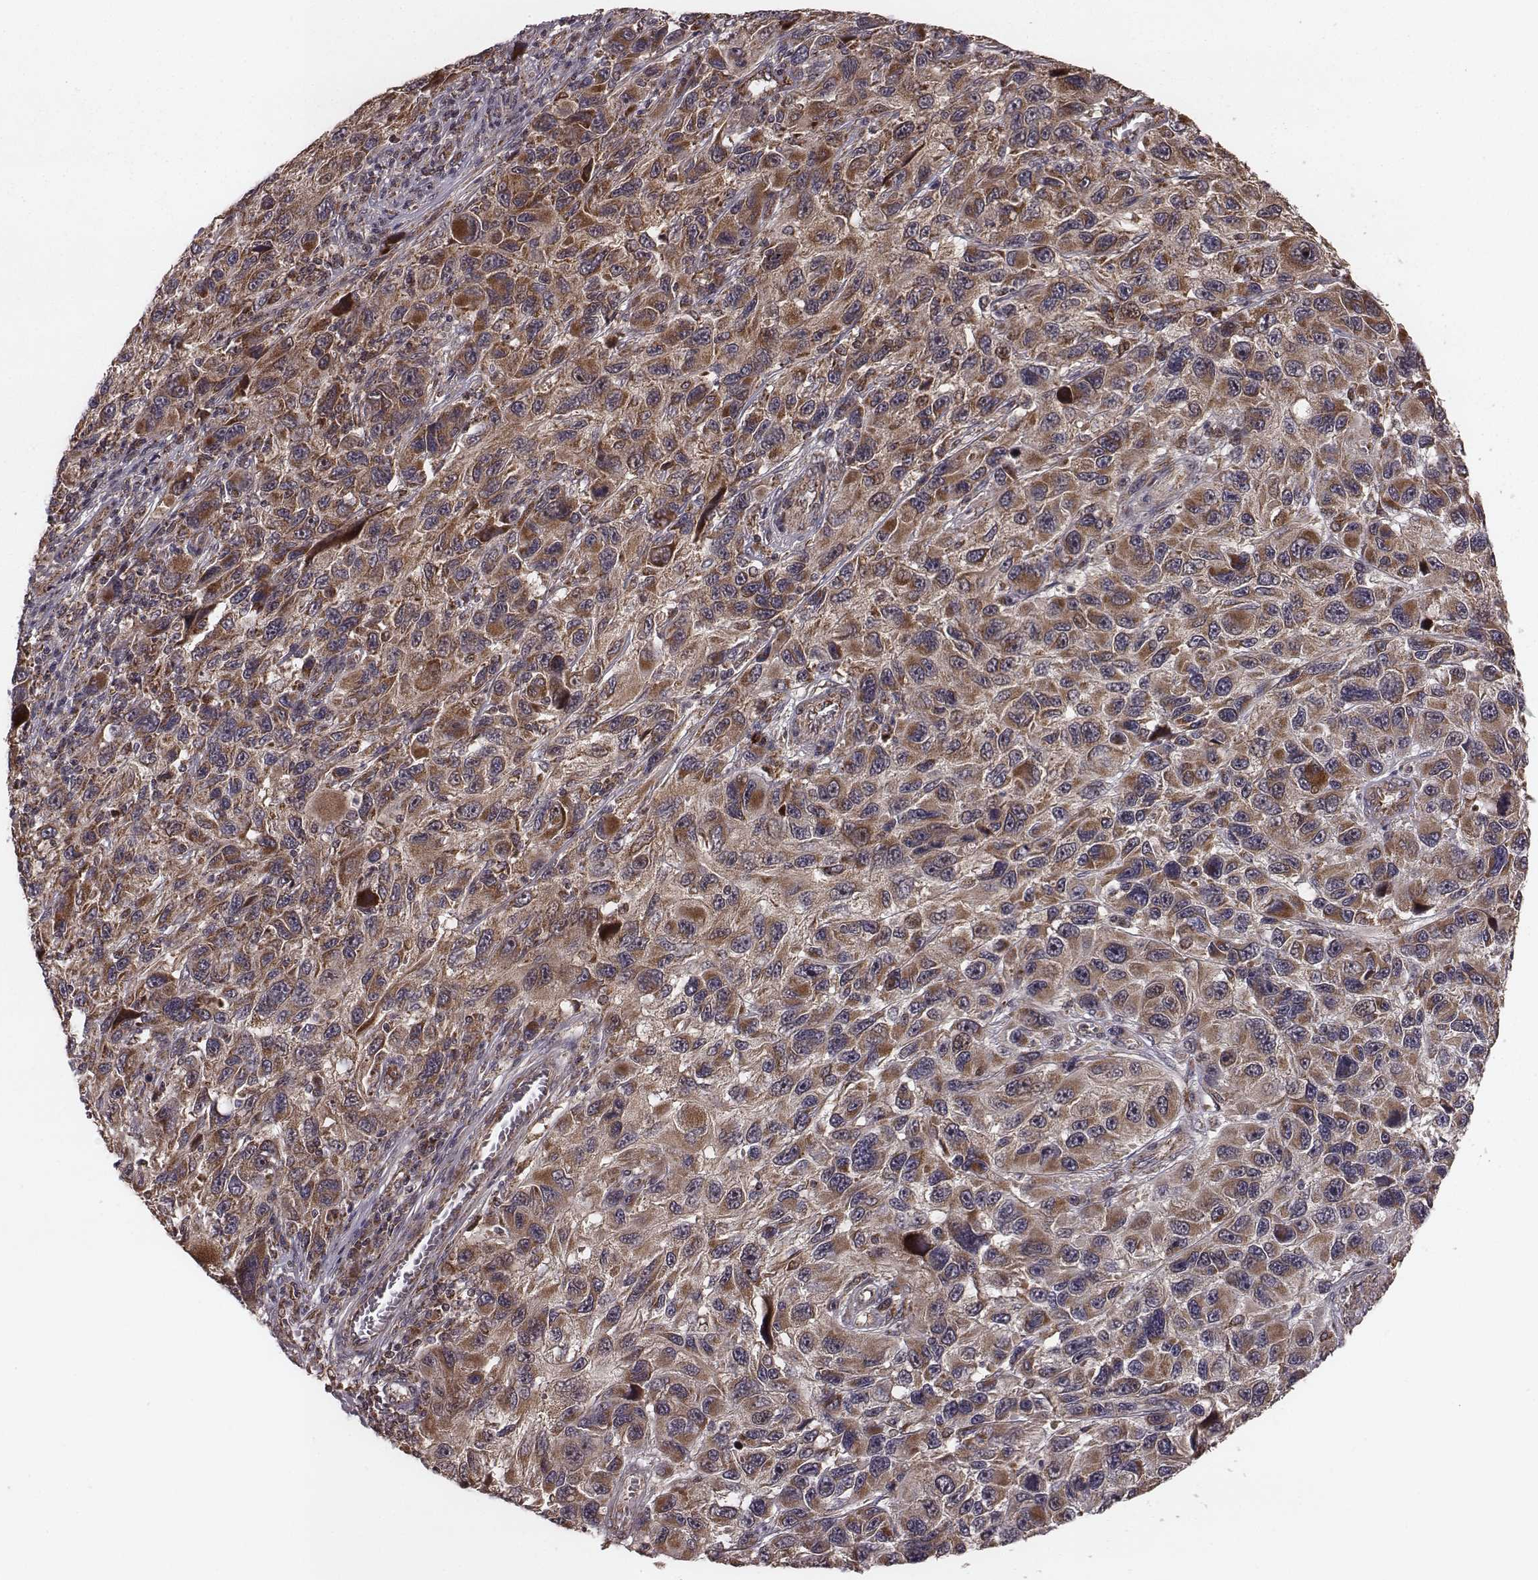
{"staining": {"intensity": "moderate", "quantity": ">75%", "location": "cytoplasmic/membranous"}, "tissue": "melanoma", "cell_type": "Tumor cells", "image_type": "cancer", "snomed": [{"axis": "morphology", "description": "Malignant melanoma, NOS"}, {"axis": "topography", "description": "Skin"}], "caption": "High-power microscopy captured an immunohistochemistry image of melanoma, revealing moderate cytoplasmic/membranous positivity in about >75% of tumor cells.", "gene": "ZDHHC21", "patient": {"sex": "male", "age": 53}}